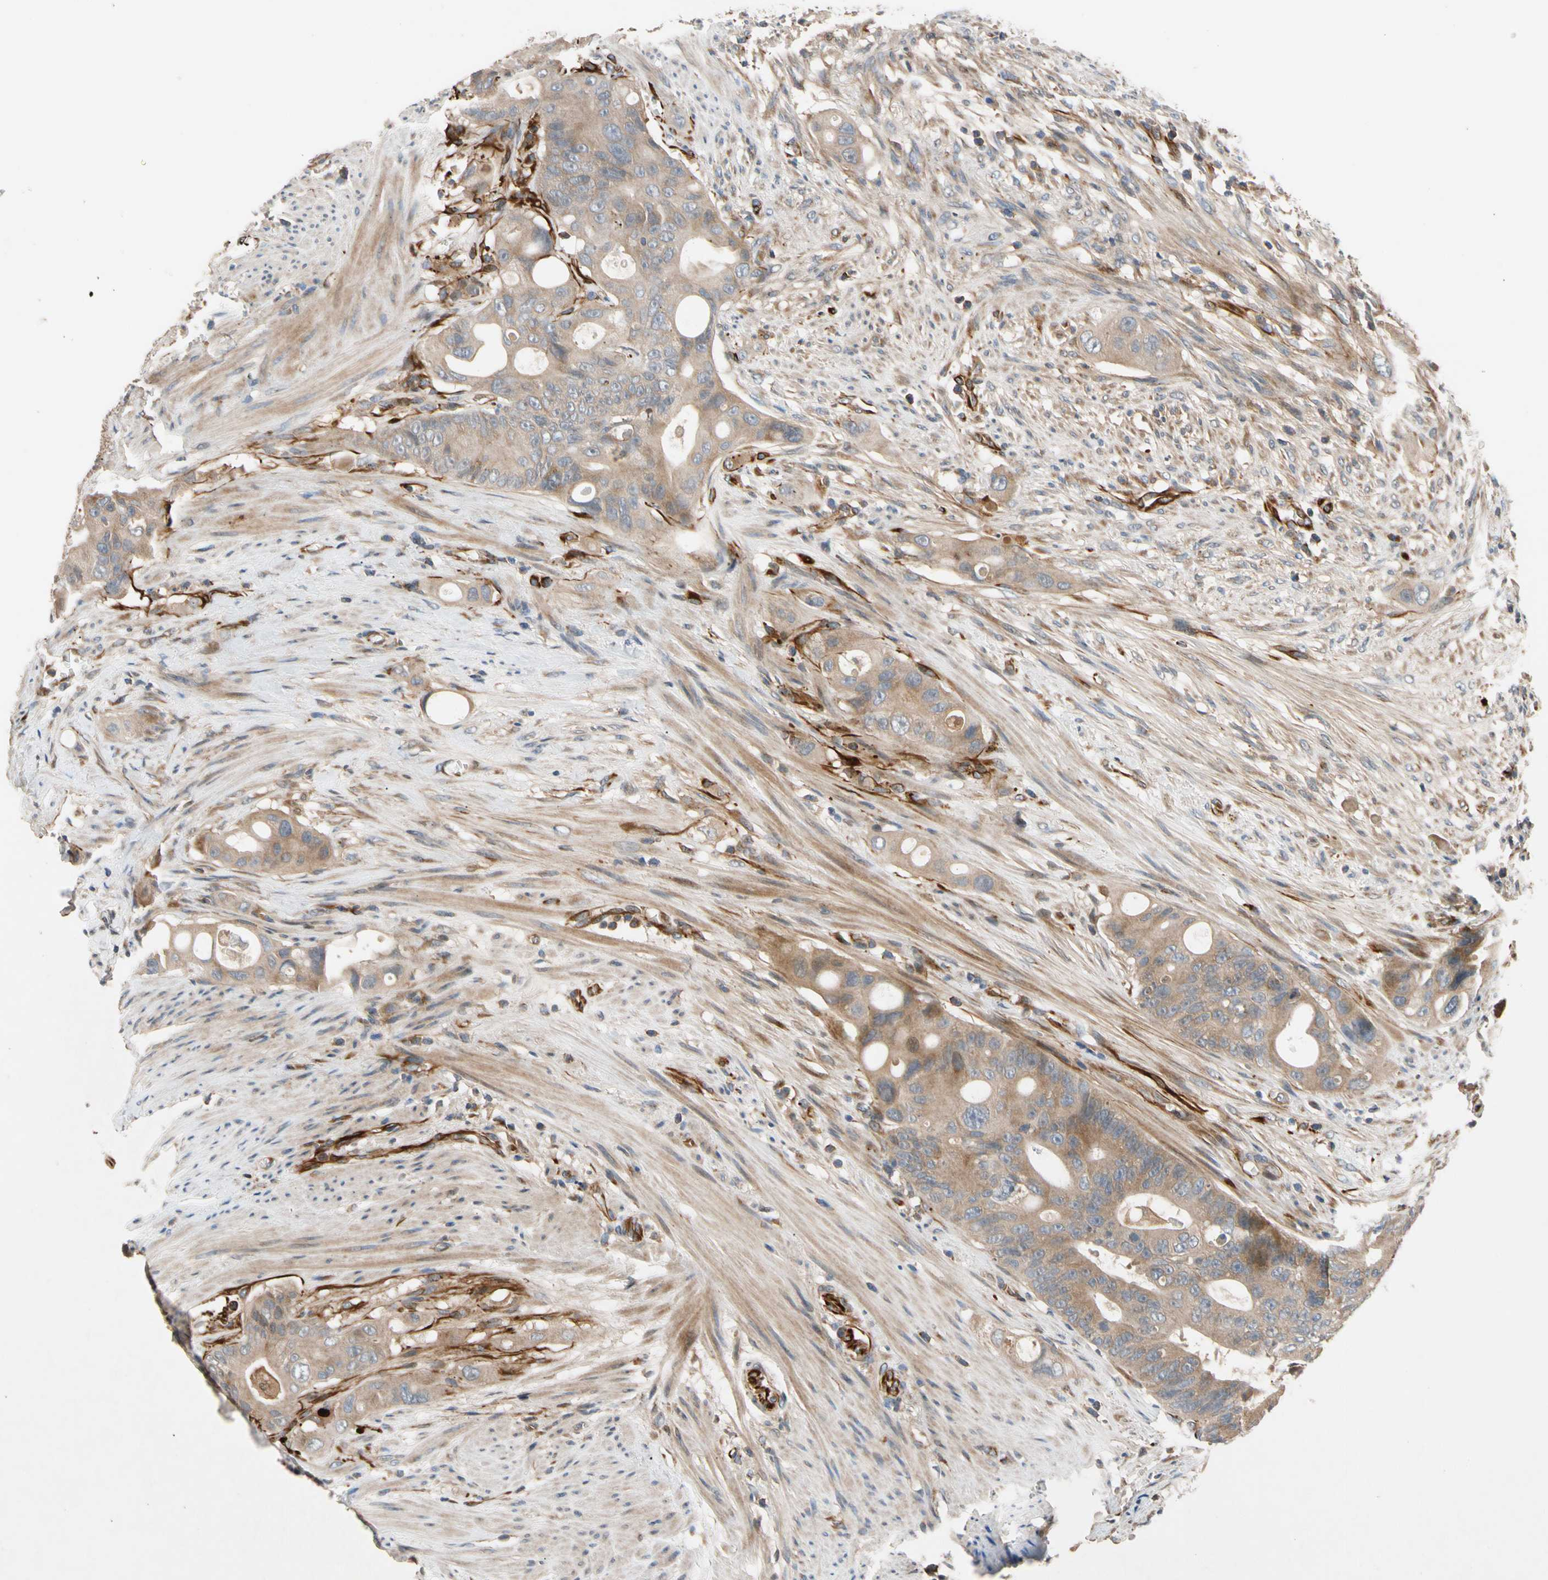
{"staining": {"intensity": "moderate", "quantity": ">75%", "location": "cytoplasmic/membranous"}, "tissue": "colorectal cancer", "cell_type": "Tumor cells", "image_type": "cancer", "snomed": [{"axis": "morphology", "description": "Adenocarcinoma, NOS"}, {"axis": "topography", "description": "Colon"}], "caption": "Adenocarcinoma (colorectal) tissue exhibits moderate cytoplasmic/membranous staining in approximately >75% of tumor cells, visualized by immunohistochemistry.", "gene": "FGD6", "patient": {"sex": "female", "age": 57}}